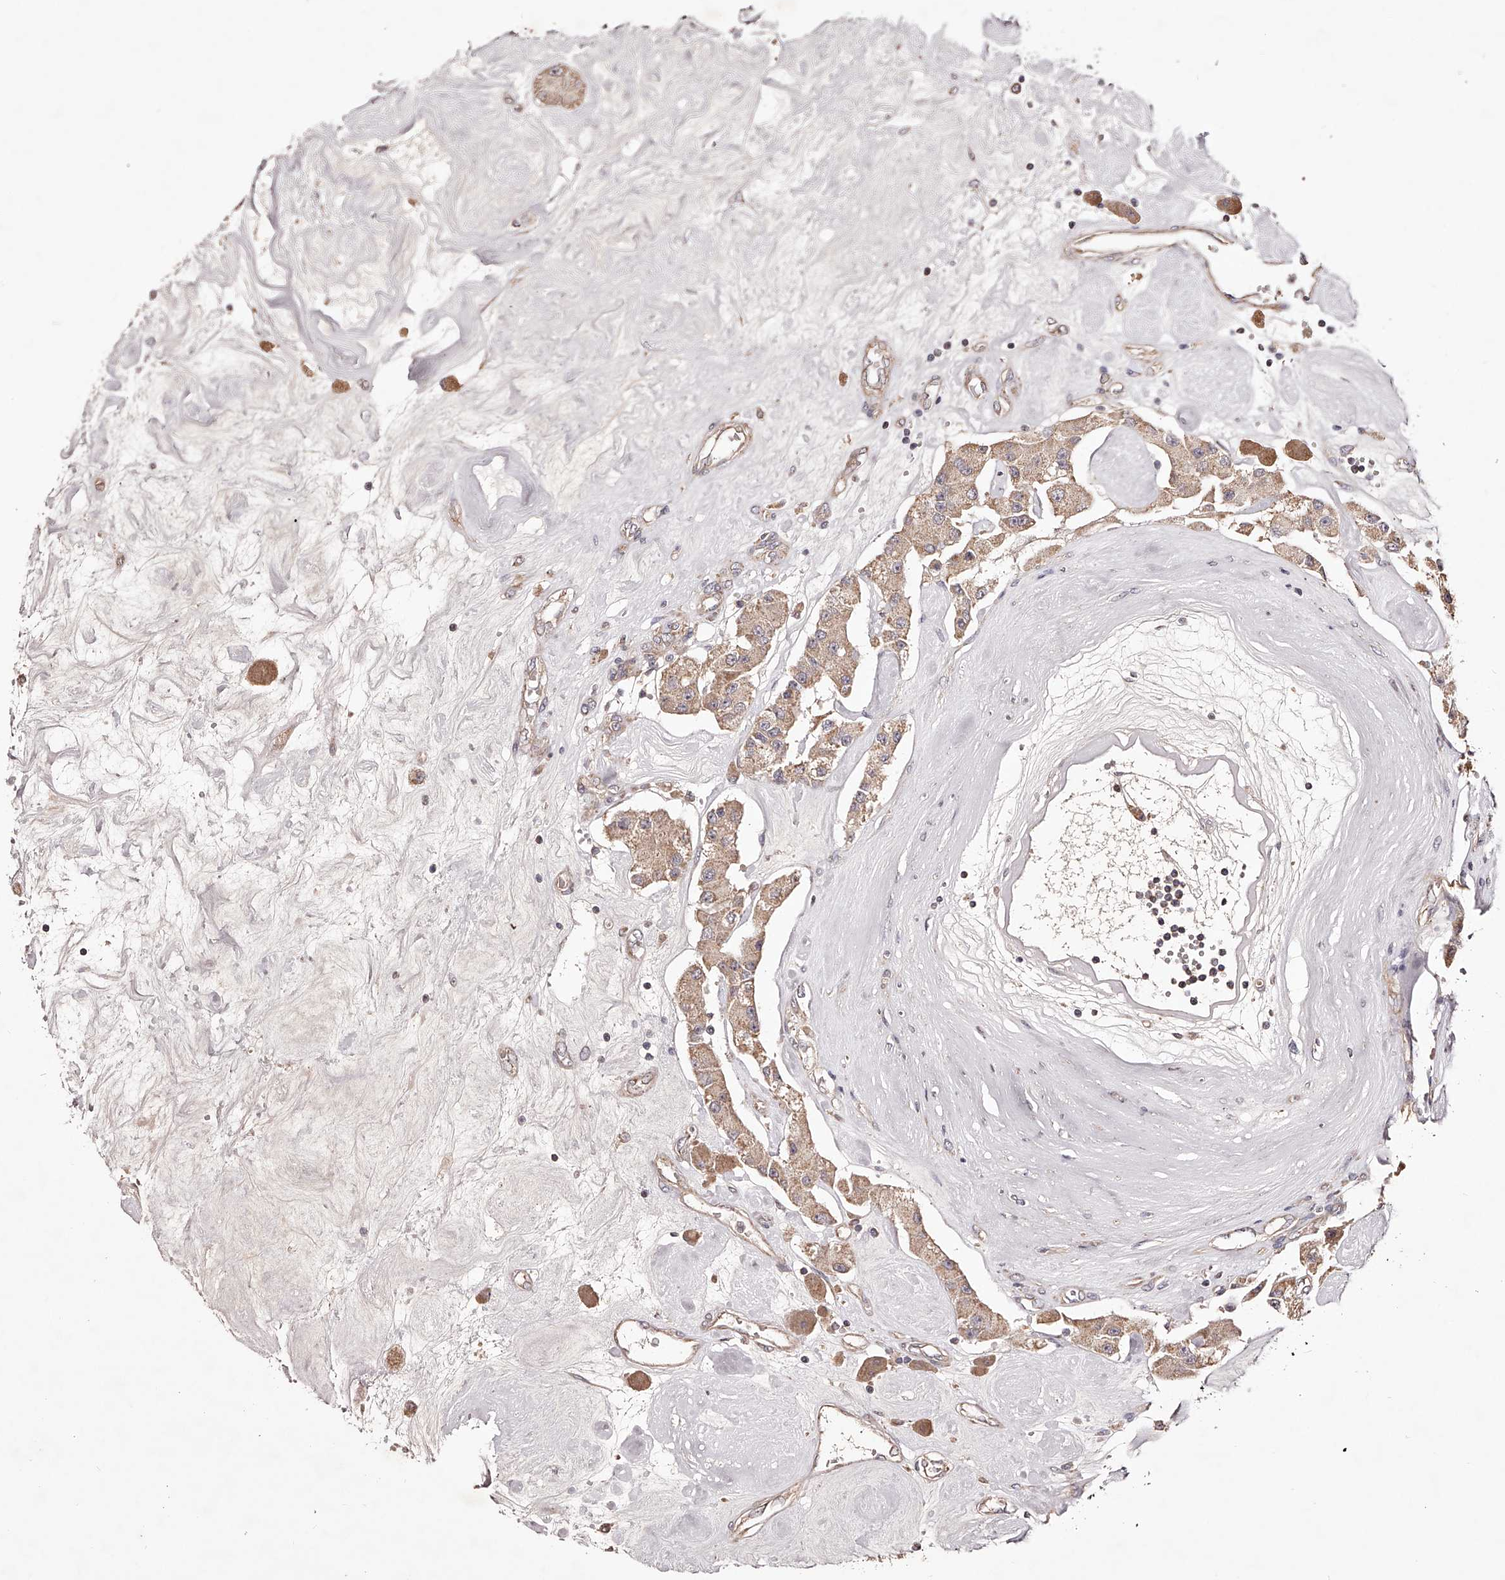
{"staining": {"intensity": "weak", "quantity": ">75%", "location": "cytoplasmic/membranous"}, "tissue": "carcinoid", "cell_type": "Tumor cells", "image_type": "cancer", "snomed": [{"axis": "morphology", "description": "Carcinoid, malignant, NOS"}, {"axis": "topography", "description": "Pancreas"}], "caption": "Protein analysis of carcinoid (malignant) tissue displays weak cytoplasmic/membranous staining in about >75% of tumor cells.", "gene": "USP21", "patient": {"sex": "male", "age": 41}}